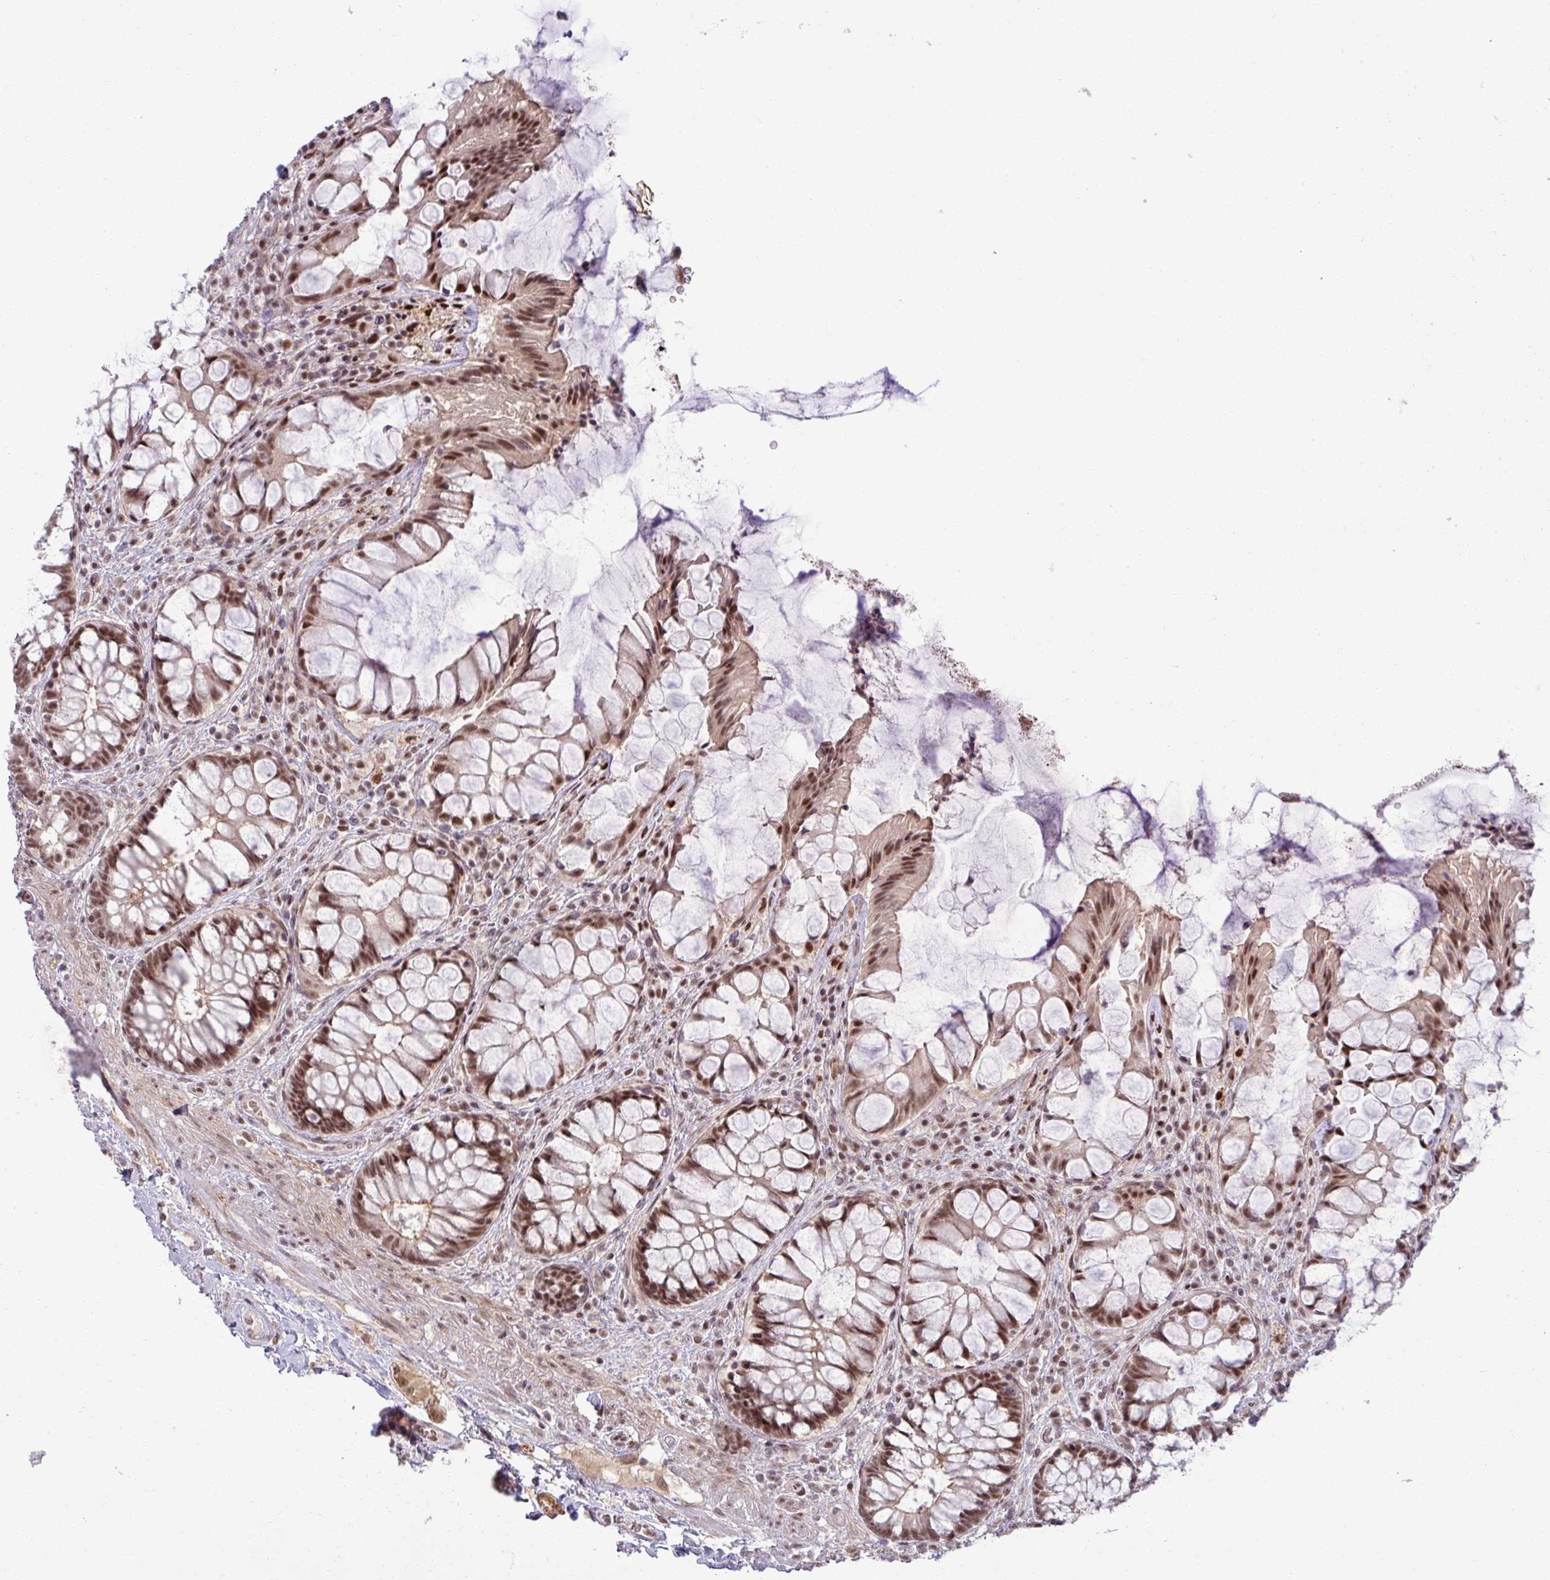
{"staining": {"intensity": "moderate", "quantity": ">75%", "location": "nuclear"}, "tissue": "rectum", "cell_type": "Glandular cells", "image_type": "normal", "snomed": [{"axis": "morphology", "description": "Normal tissue, NOS"}, {"axis": "topography", "description": "Rectum"}], "caption": "Immunohistochemical staining of unremarkable human rectum reveals >75% levels of moderate nuclear protein positivity in approximately >75% of glandular cells.", "gene": "PTPN20", "patient": {"sex": "female", "age": 58}}